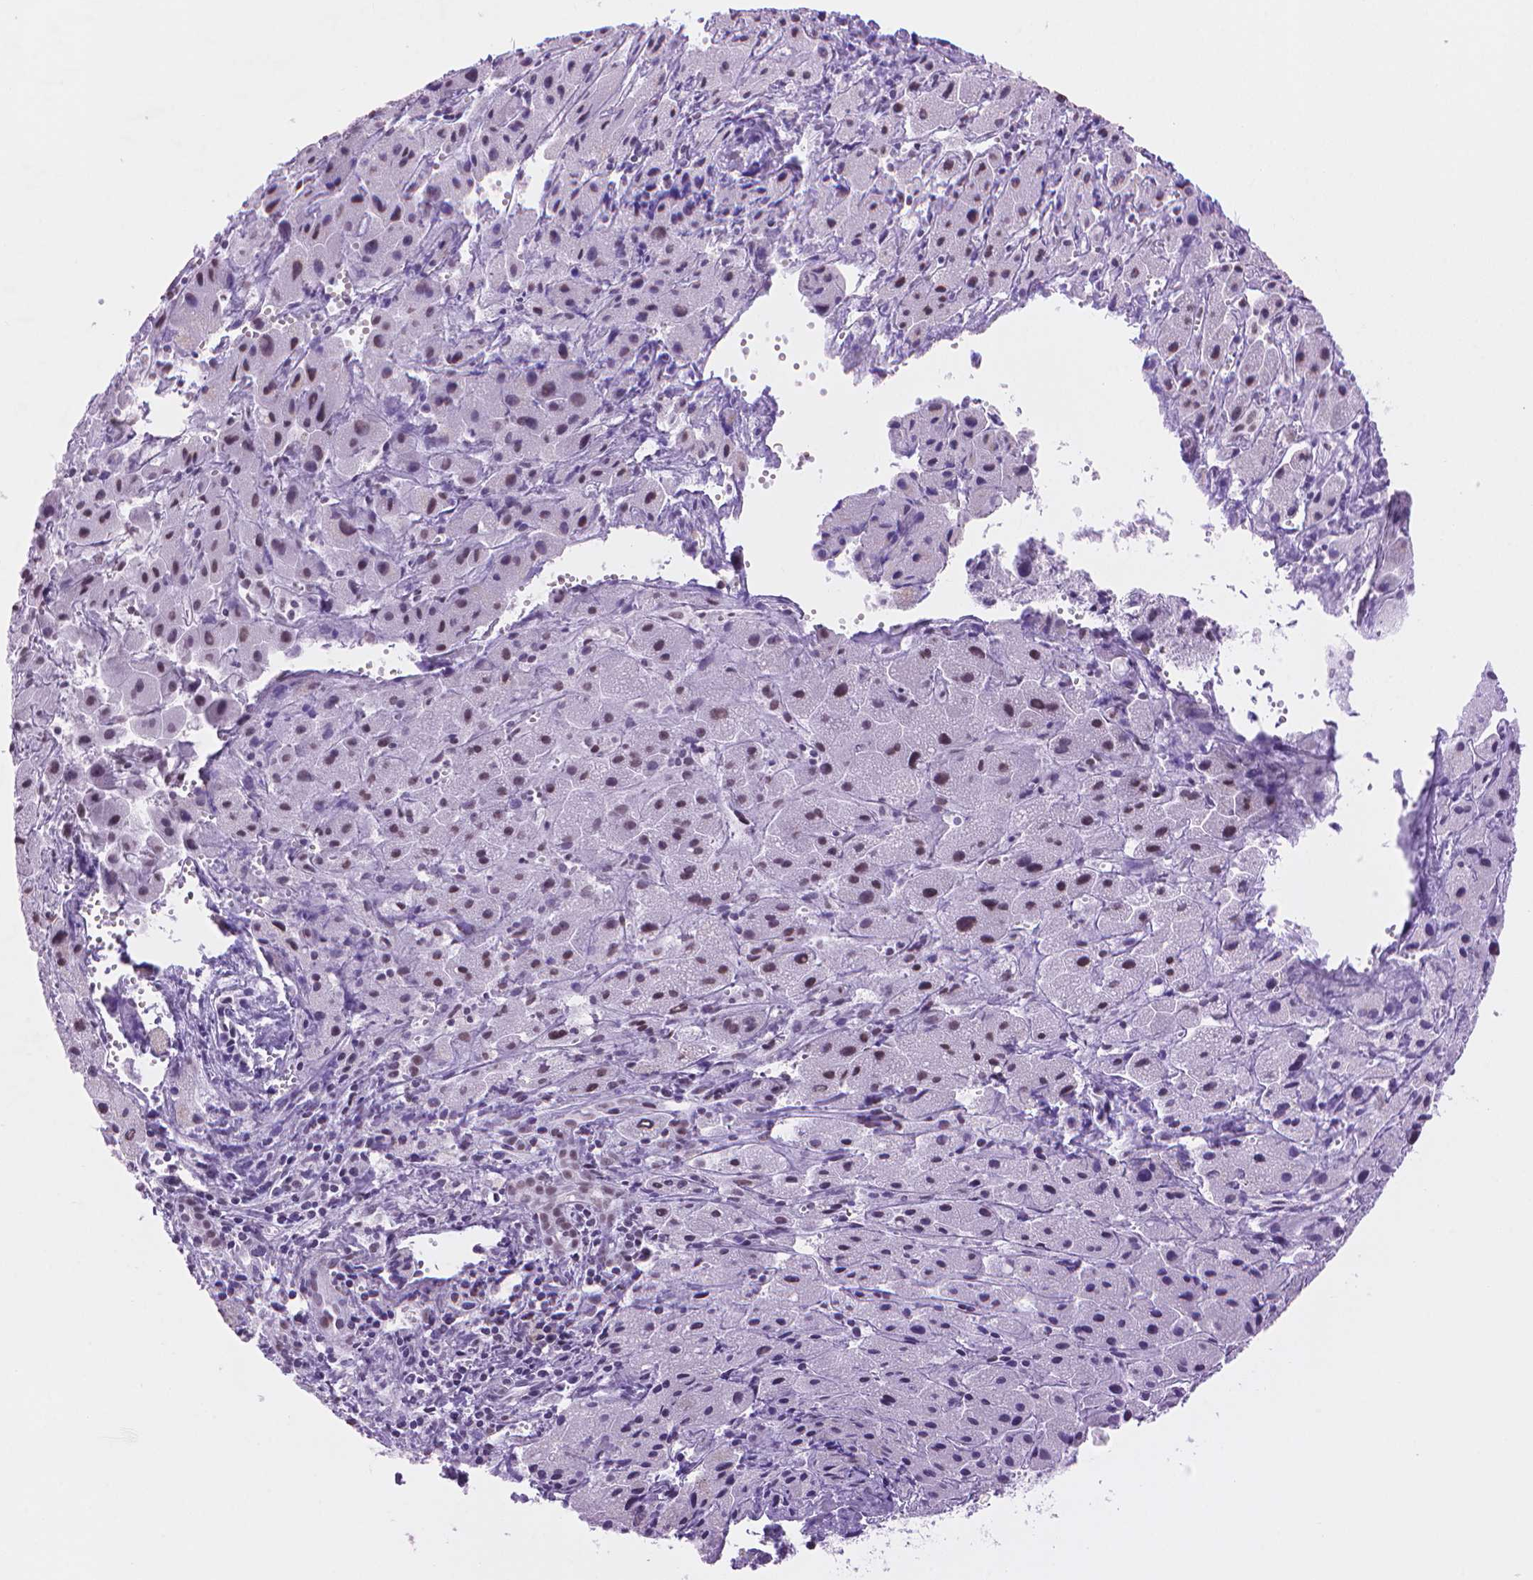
{"staining": {"intensity": "moderate", "quantity": "25%-75%", "location": "nuclear"}, "tissue": "liver cancer", "cell_type": "Tumor cells", "image_type": "cancer", "snomed": [{"axis": "morphology", "description": "Cholangiocarcinoma"}, {"axis": "topography", "description": "Liver"}], "caption": "Liver cancer (cholangiocarcinoma) stained with DAB (3,3'-diaminobenzidine) immunohistochemistry exhibits medium levels of moderate nuclear positivity in approximately 25%-75% of tumor cells.", "gene": "RPA4", "patient": {"sex": "female", "age": 61}}